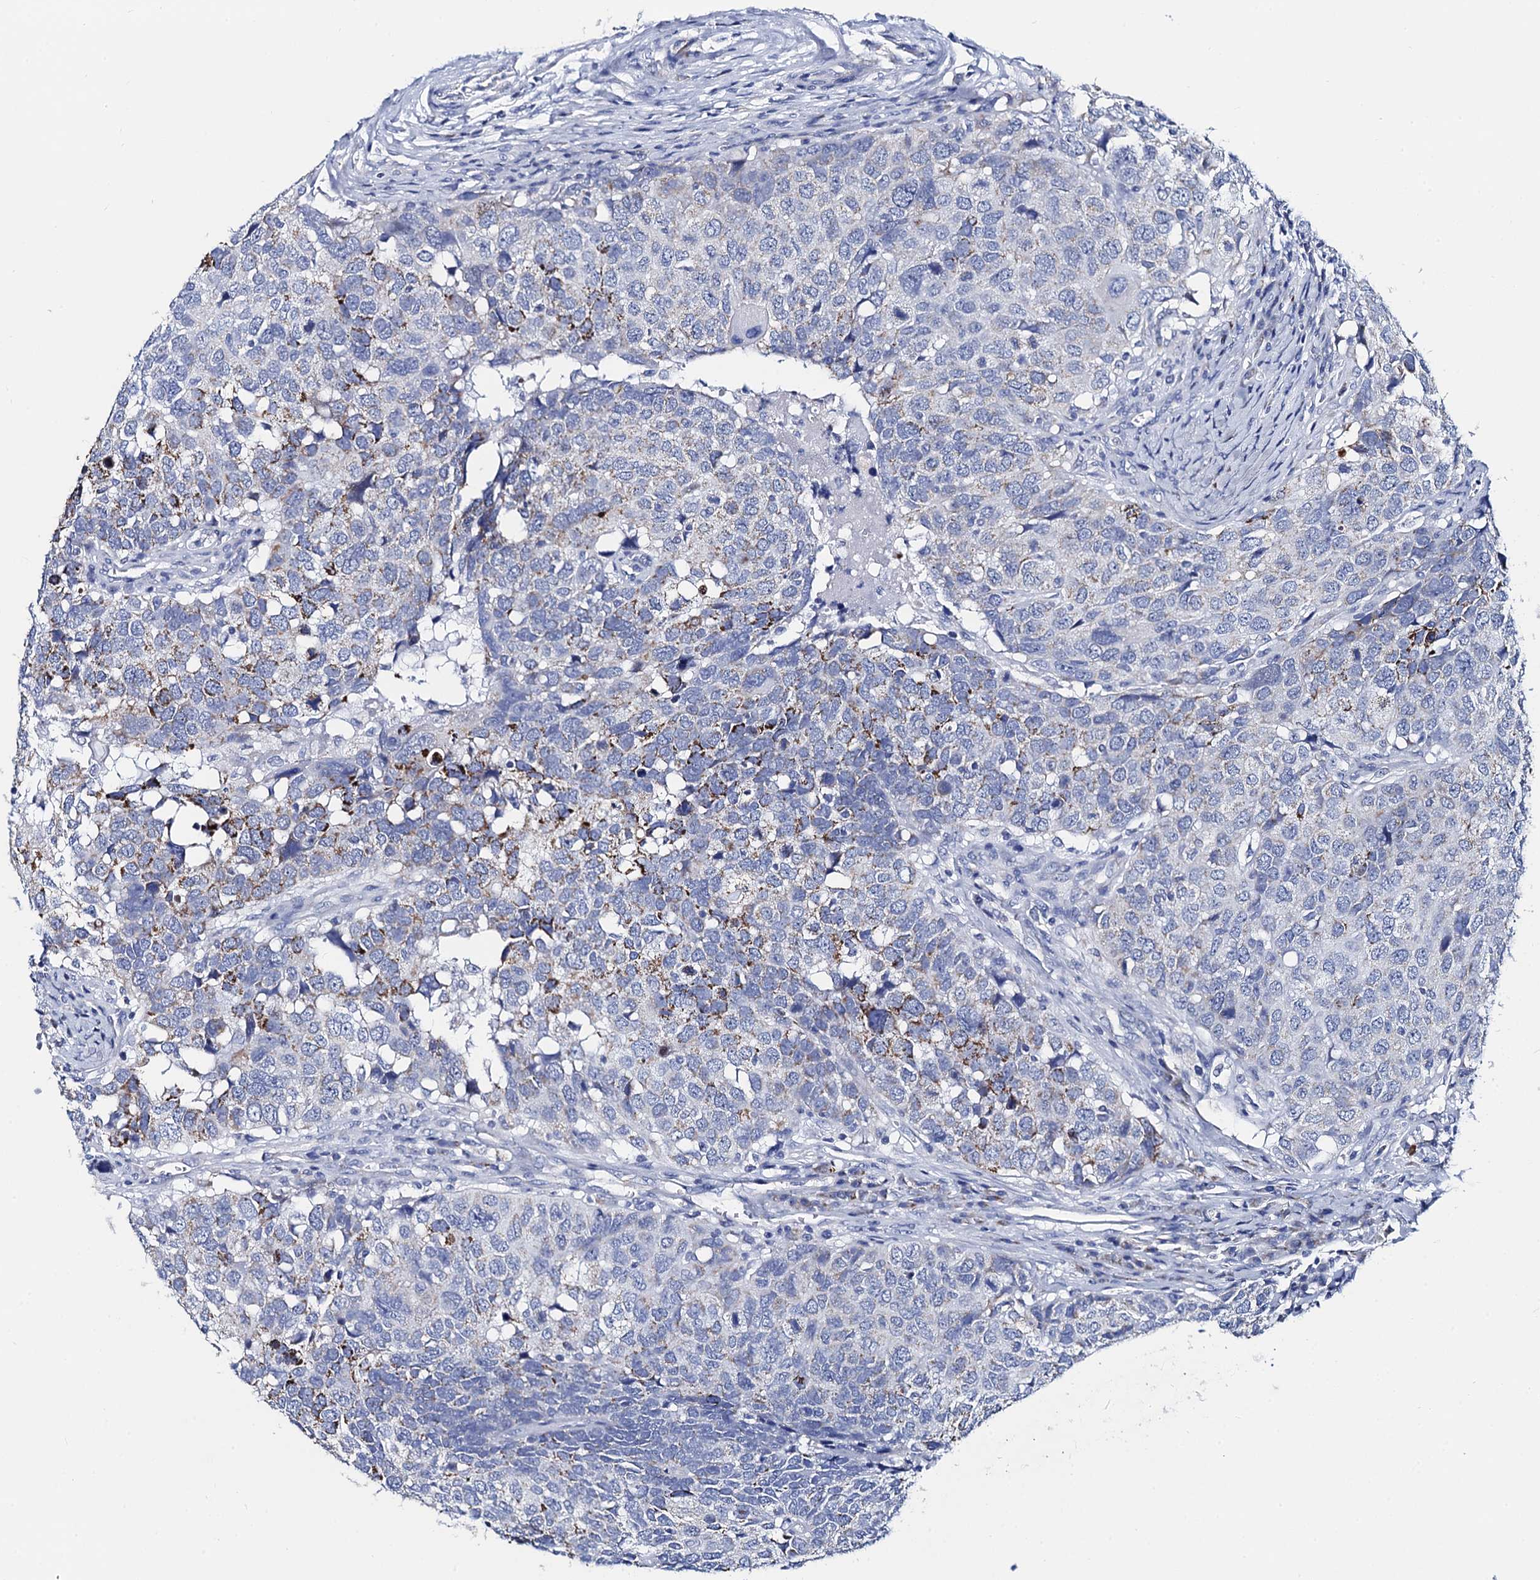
{"staining": {"intensity": "moderate", "quantity": "<25%", "location": "cytoplasmic/membranous"}, "tissue": "head and neck cancer", "cell_type": "Tumor cells", "image_type": "cancer", "snomed": [{"axis": "morphology", "description": "Squamous cell carcinoma, NOS"}, {"axis": "topography", "description": "Head-Neck"}], "caption": "This is a histology image of immunohistochemistry (IHC) staining of head and neck cancer, which shows moderate positivity in the cytoplasmic/membranous of tumor cells.", "gene": "ACADSB", "patient": {"sex": "male", "age": 66}}